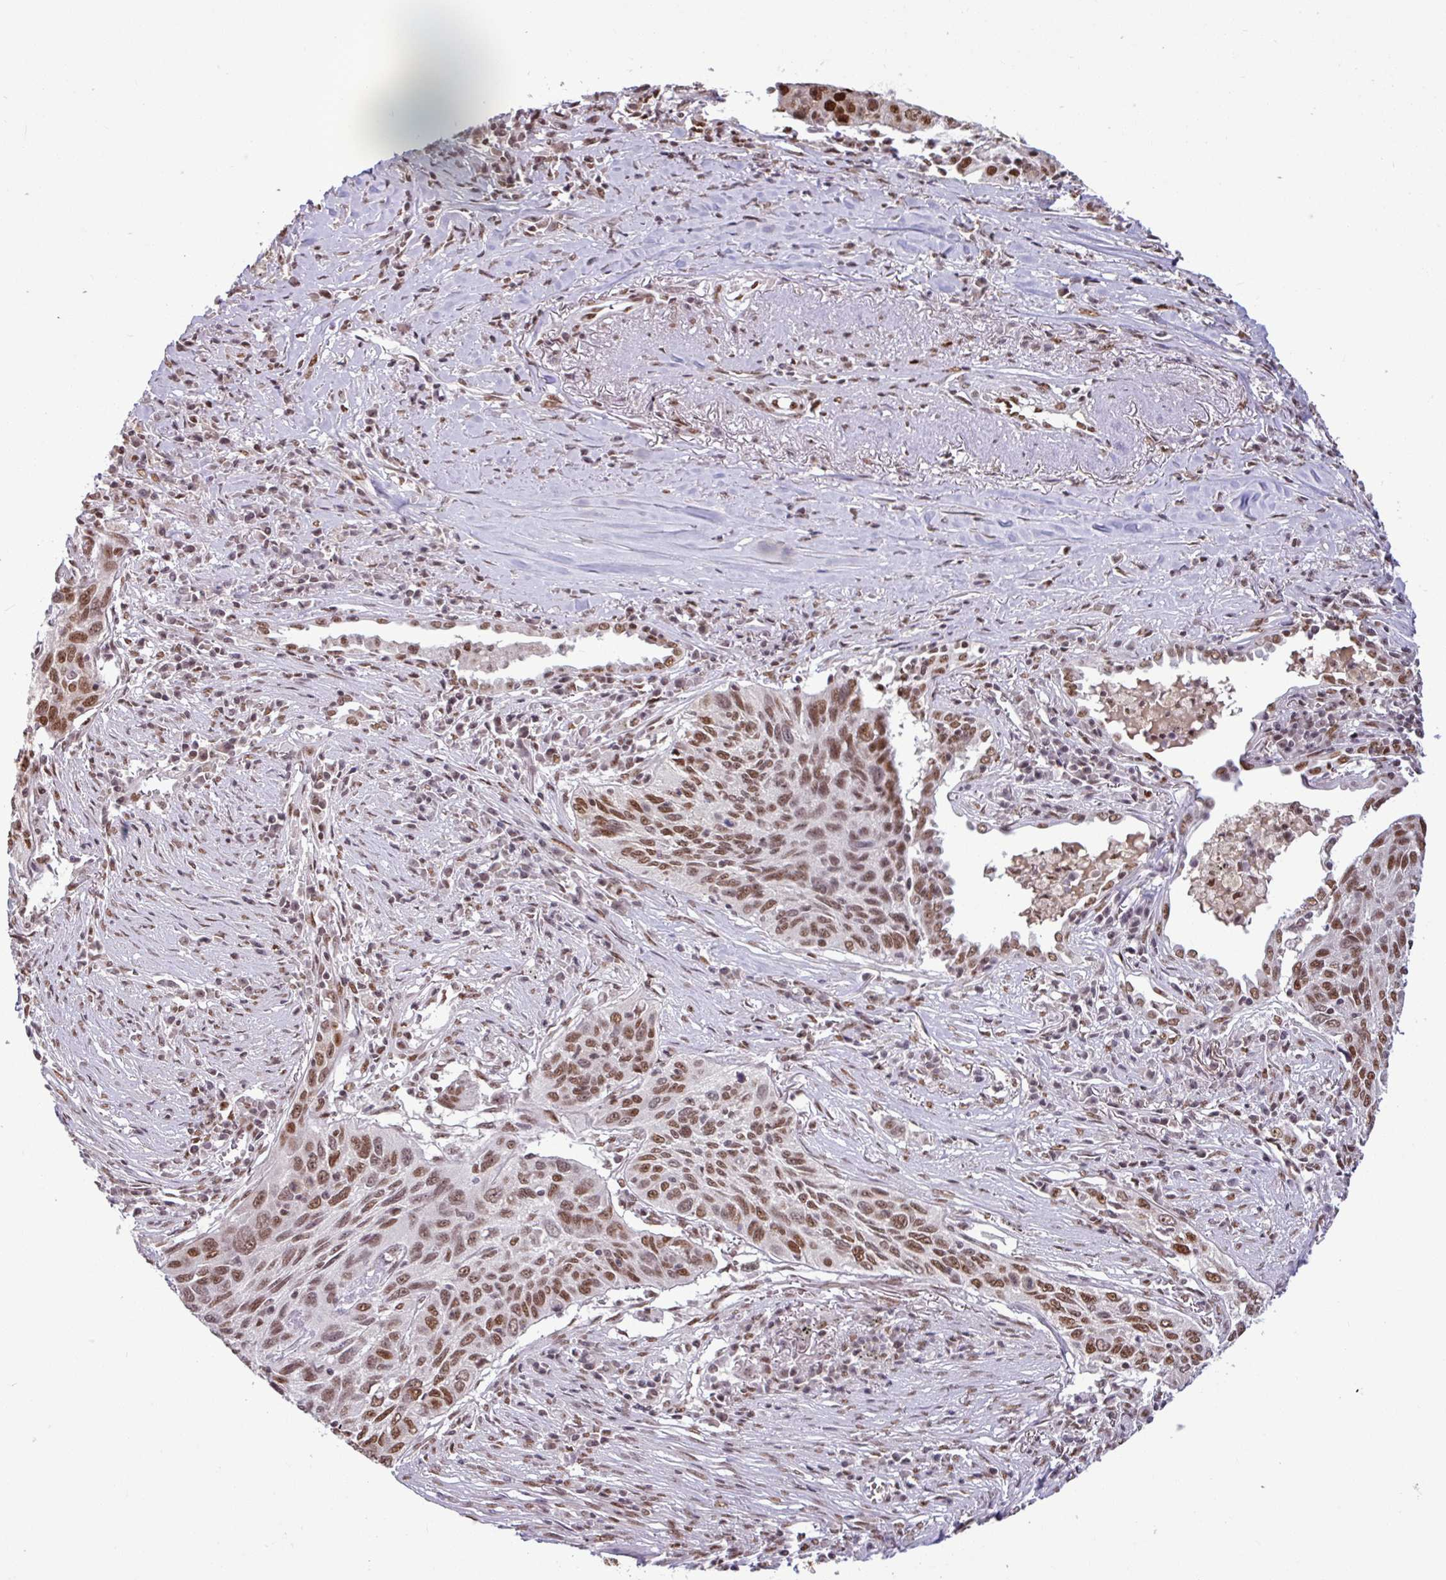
{"staining": {"intensity": "moderate", "quantity": ">75%", "location": "nuclear"}, "tissue": "lung cancer", "cell_type": "Tumor cells", "image_type": "cancer", "snomed": [{"axis": "morphology", "description": "Squamous cell carcinoma, NOS"}, {"axis": "topography", "description": "Lung"}], "caption": "Tumor cells demonstrate medium levels of moderate nuclear staining in about >75% of cells in lung cancer.", "gene": "TDG", "patient": {"sex": "female", "age": 66}}